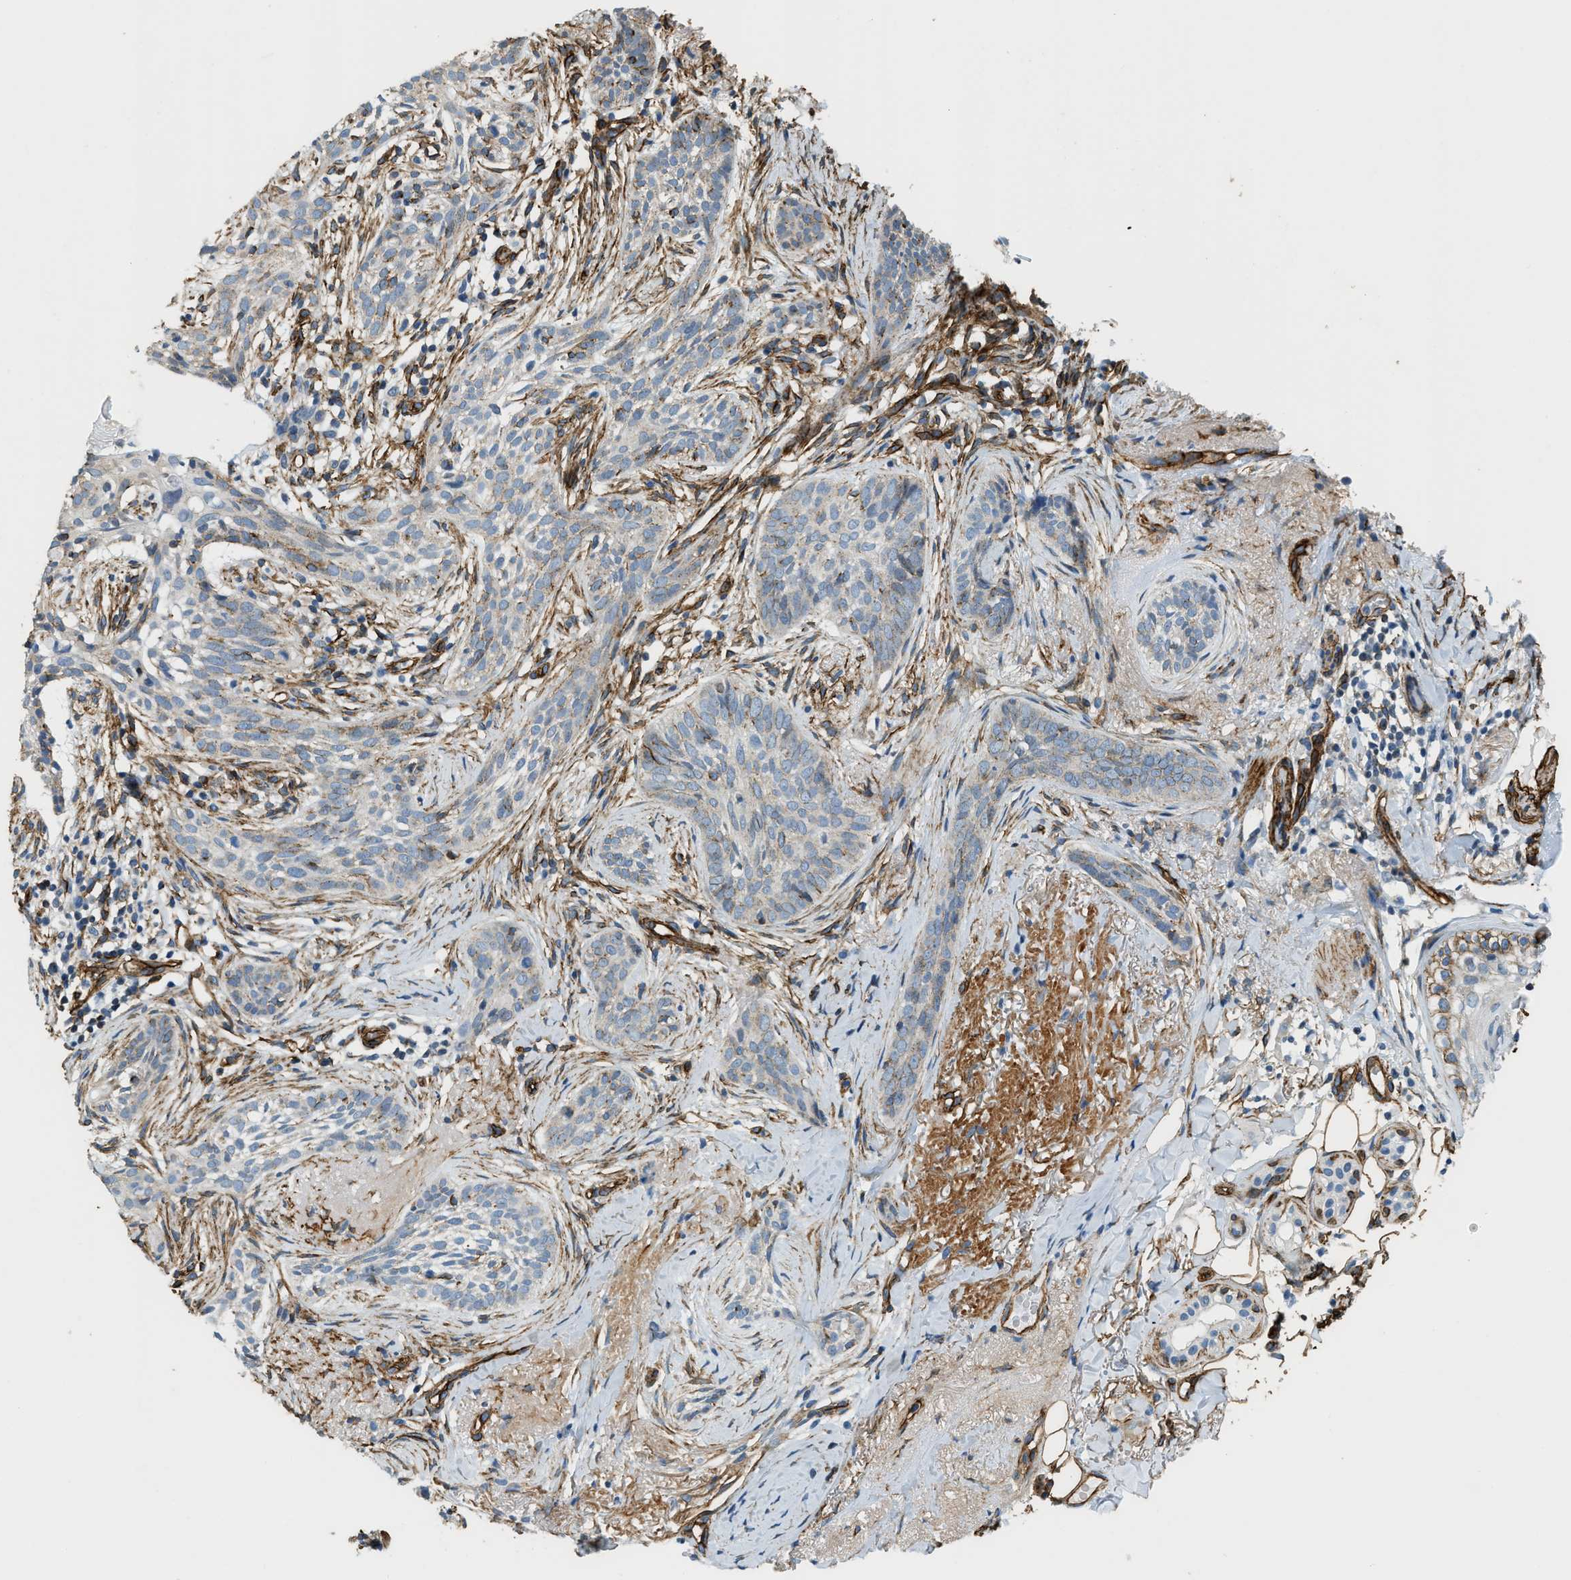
{"staining": {"intensity": "moderate", "quantity": "<25%", "location": "cytoplasmic/membranous"}, "tissue": "skin cancer", "cell_type": "Tumor cells", "image_type": "cancer", "snomed": [{"axis": "morphology", "description": "Basal cell carcinoma"}, {"axis": "topography", "description": "Skin"}], "caption": "Basal cell carcinoma (skin) stained with IHC exhibits moderate cytoplasmic/membranous positivity in approximately <25% of tumor cells.", "gene": "TMEM43", "patient": {"sex": "female", "age": 88}}